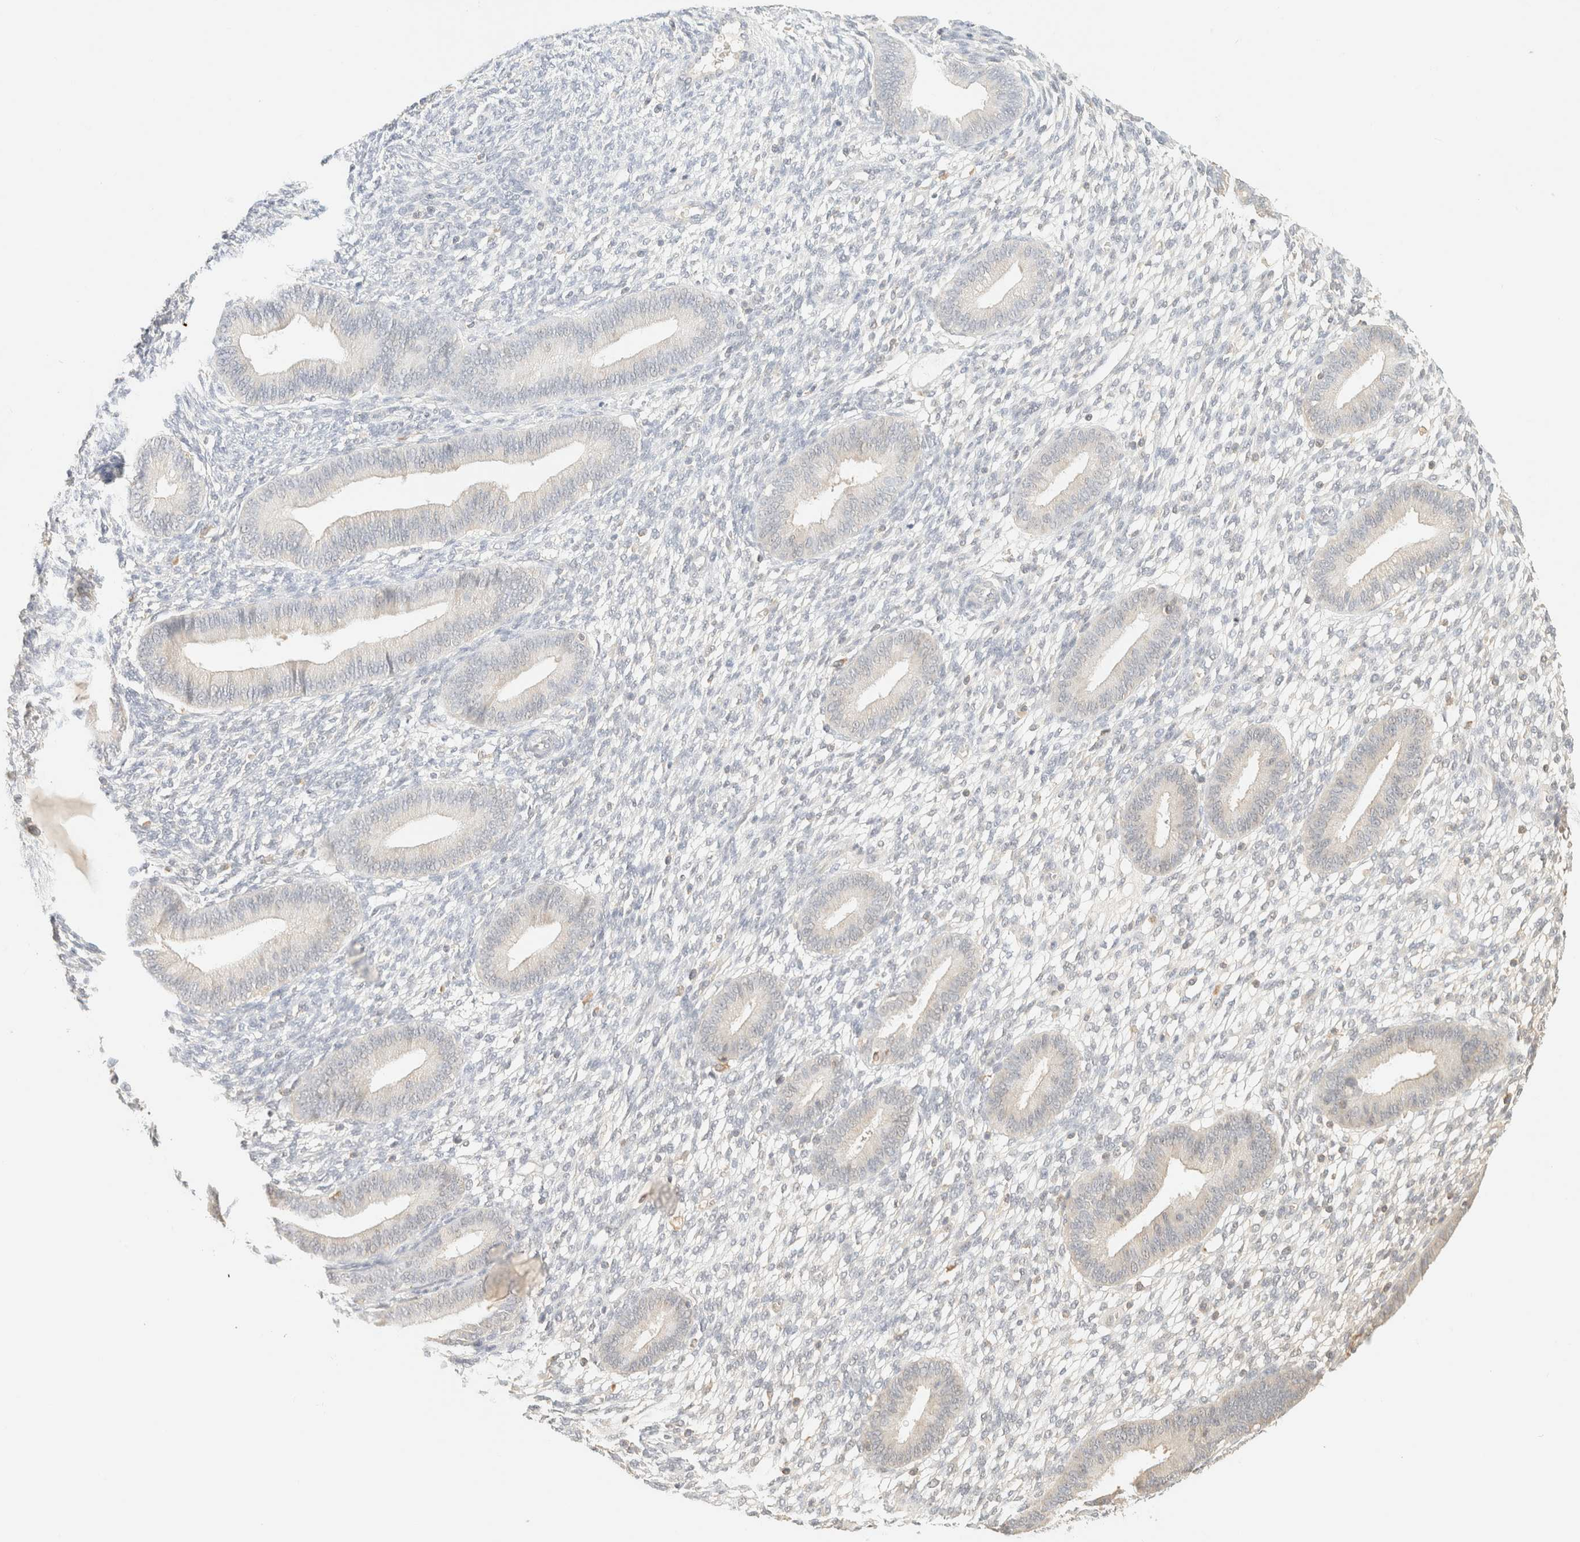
{"staining": {"intensity": "negative", "quantity": "none", "location": "none"}, "tissue": "endometrium", "cell_type": "Cells in endometrial stroma", "image_type": "normal", "snomed": [{"axis": "morphology", "description": "Normal tissue, NOS"}, {"axis": "topography", "description": "Endometrium"}], "caption": "Endometrium stained for a protein using immunohistochemistry (IHC) reveals no staining cells in endometrial stroma.", "gene": "TIMD4", "patient": {"sex": "female", "age": 46}}